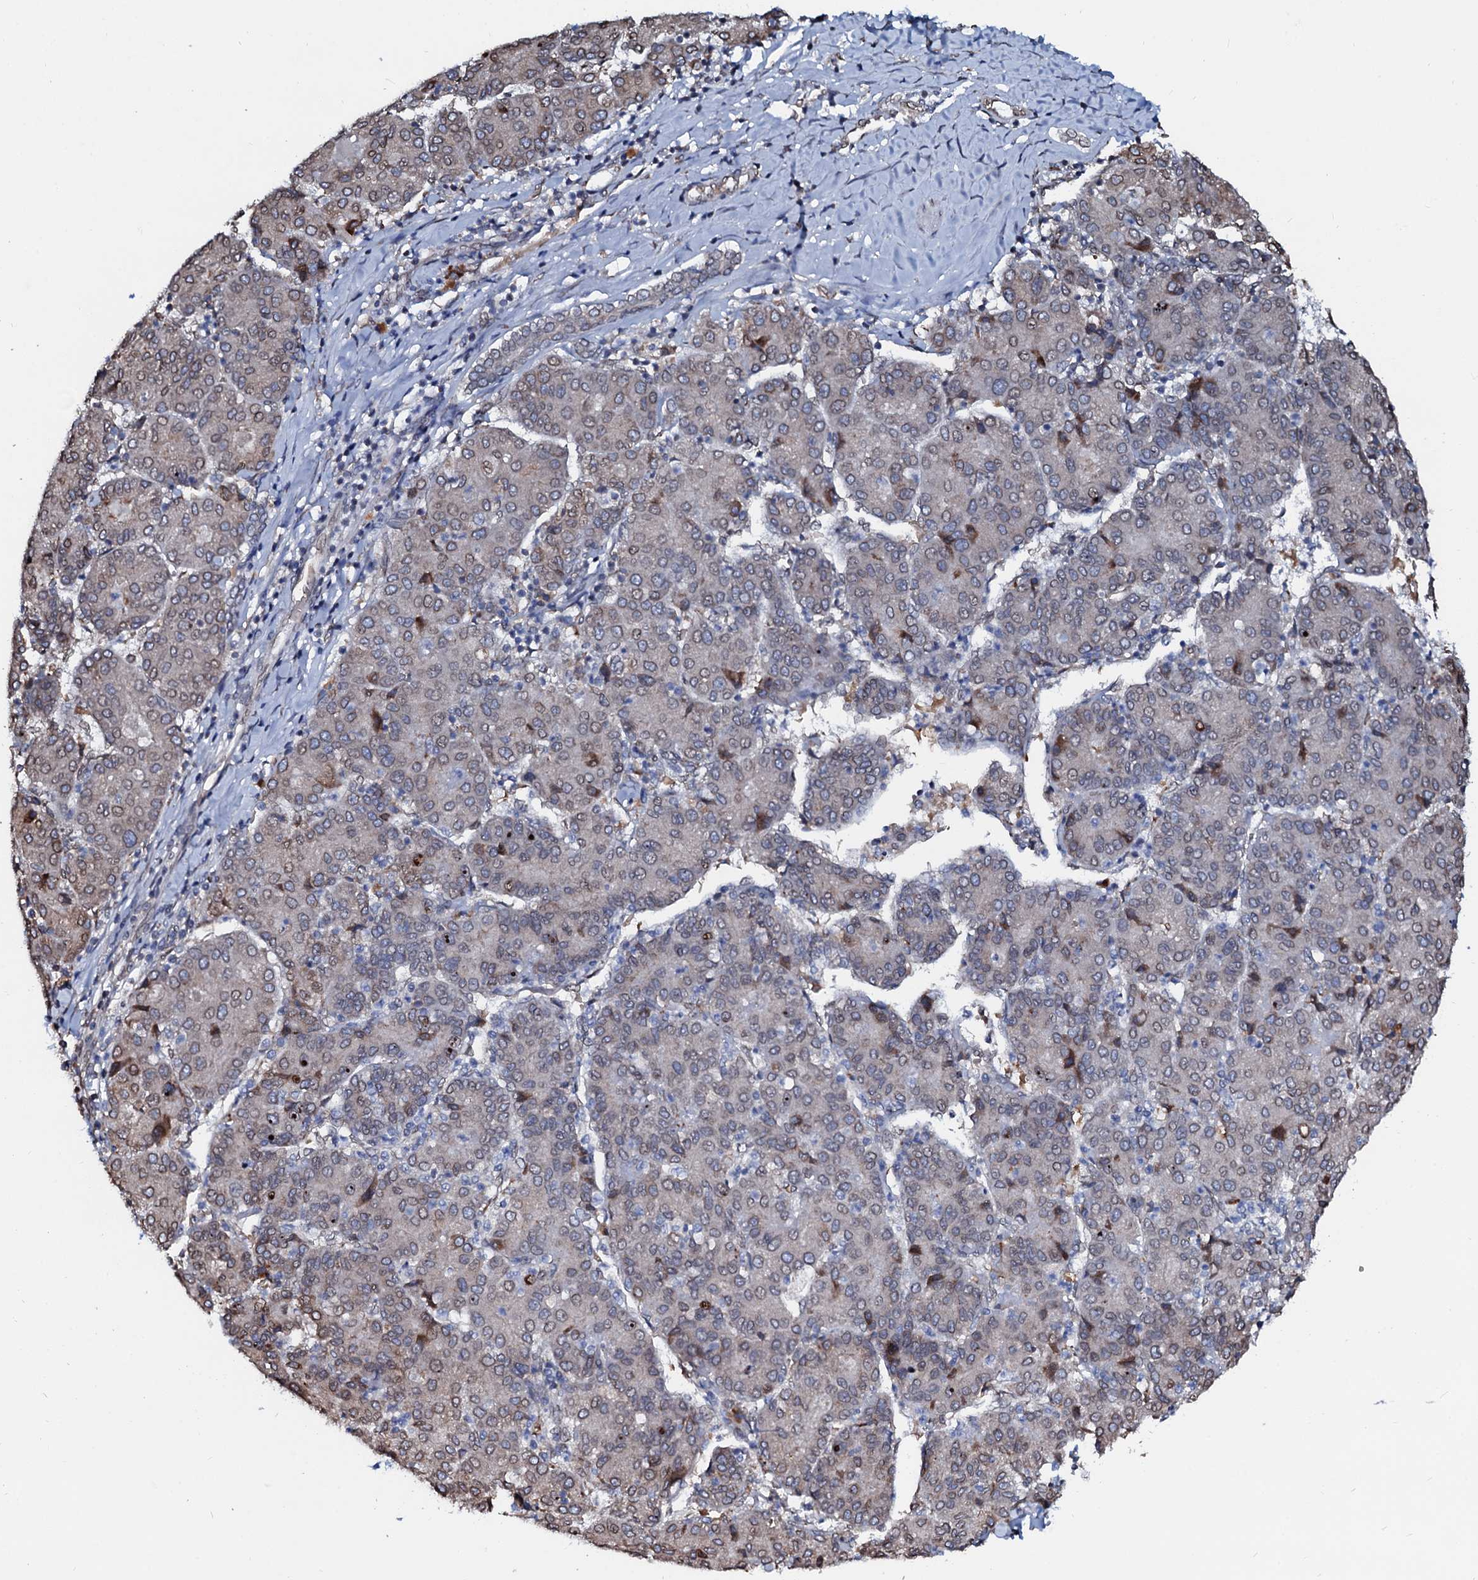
{"staining": {"intensity": "moderate", "quantity": "<25%", "location": "cytoplasmic/membranous"}, "tissue": "liver cancer", "cell_type": "Tumor cells", "image_type": "cancer", "snomed": [{"axis": "morphology", "description": "Carcinoma, Hepatocellular, NOS"}, {"axis": "topography", "description": "Liver"}], "caption": "DAB immunohistochemical staining of human liver cancer (hepatocellular carcinoma) reveals moderate cytoplasmic/membranous protein expression in approximately <25% of tumor cells. (DAB IHC, brown staining for protein, blue staining for nuclei).", "gene": "NRP2", "patient": {"sex": "male", "age": 65}}